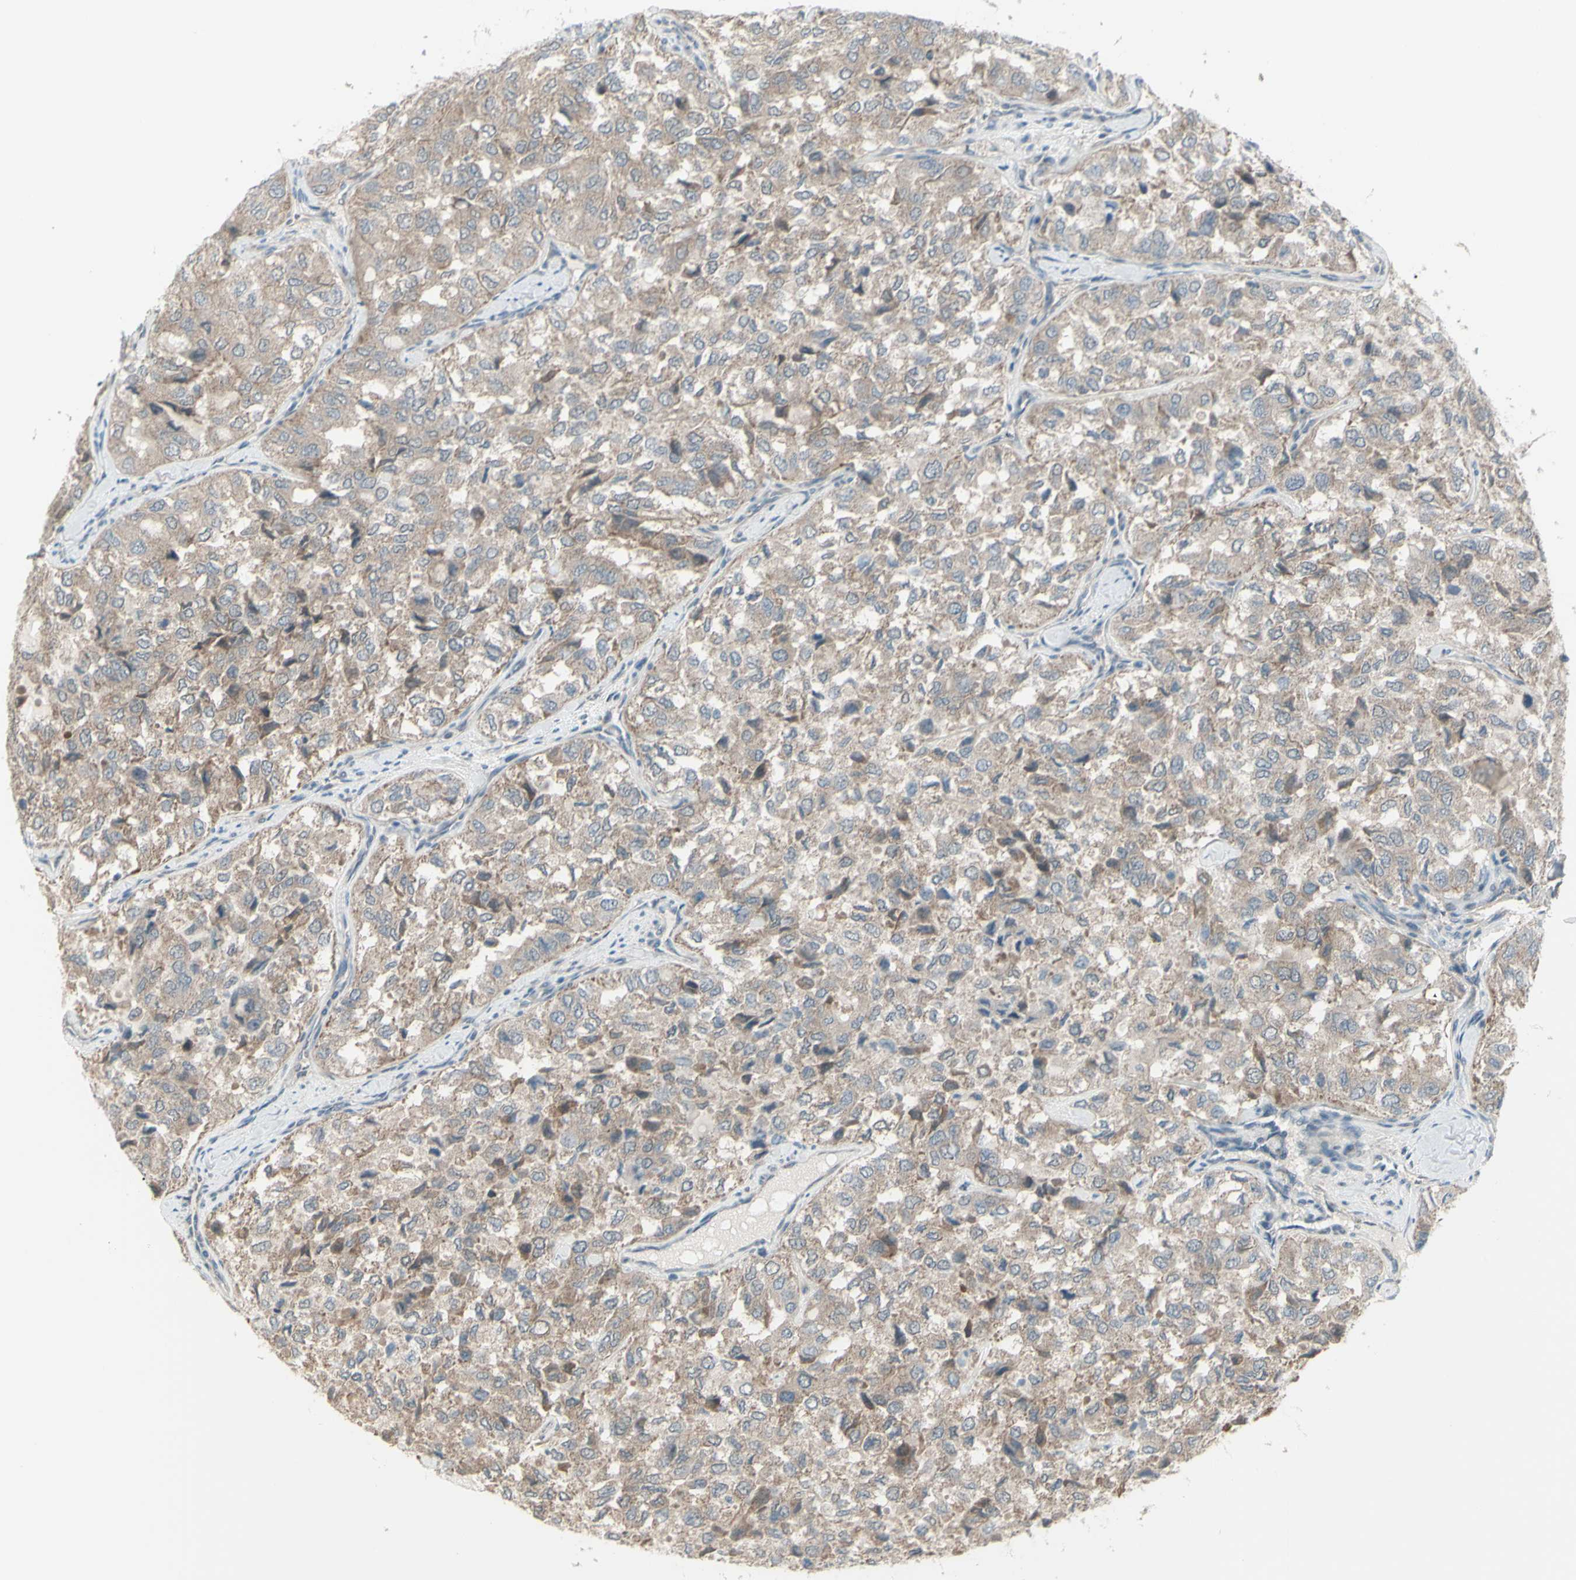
{"staining": {"intensity": "negative", "quantity": "none", "location": "none"}, "tissue": "thyroid cancer", "cell_type": "Tumor cells", "image_type": "cancer", "snomed": [{"axis": "morphology", "description": "Follicular adenoma carcinoma, NOS"}, {"axis": "topography", "description": "Thyroid gland"}], "caption": "This is a photomicrograph of immunohistochemistry (IHC) staining of thyroid follicular adenoma carcinoma, which shows no staining in tumor cells.", "gene": "NAXD", "patient": {"sex": "male", "age": 75}}